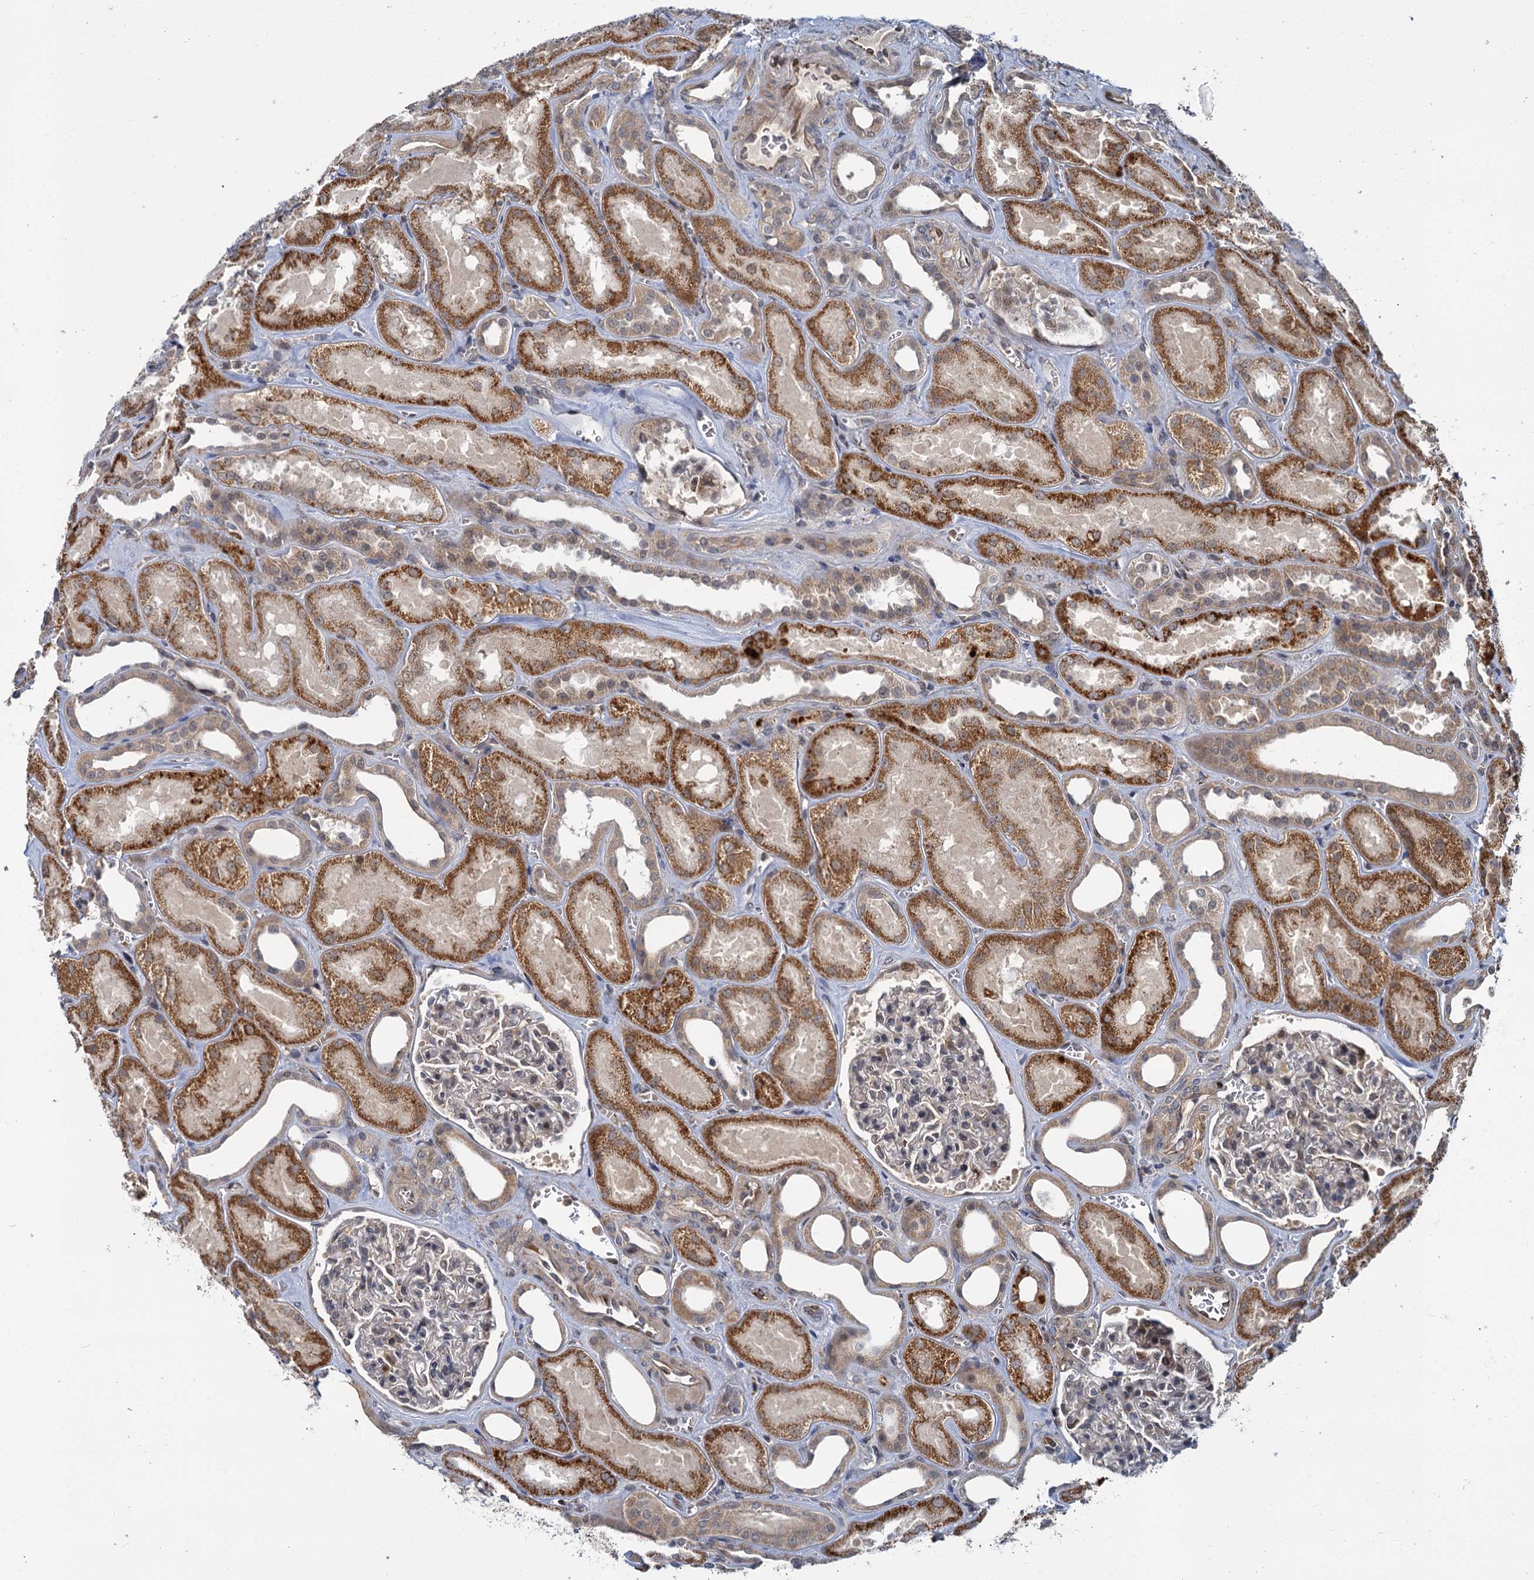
{"staining": {"intensity": "negative", "quantity": "none", "location": "none"}, "tissue": "kidney", "cell_type": "Cells in glomeruli", "image_type": "normal", "snomed": [{"axis": "morphology", "description": "Normal tissue, NOS"}, {"axis": "morphology", "description": "Adenocarcinoma, NOS"}, {"axis": "topography", "description": "Kidney"}], "caption": "DAB immunohistochemical staining of unremarkable human kidney shows no significant staining in cells in glomeruli.", "gene": "APBA2", "patient": {"sex": "female", "age": 68}}